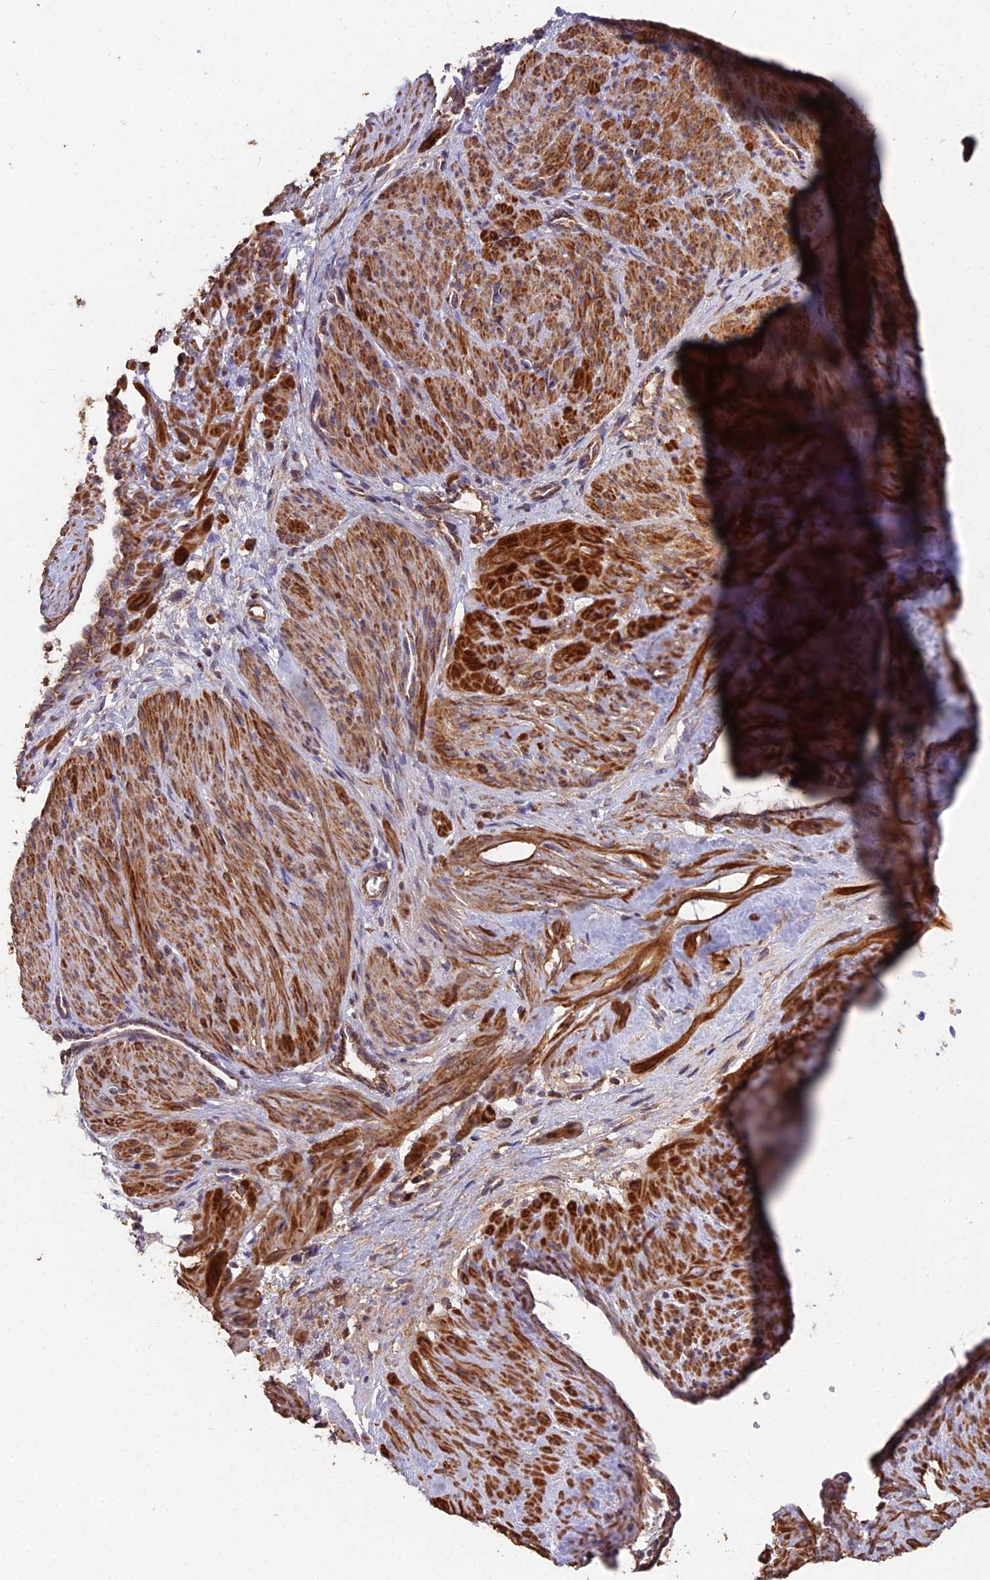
{"staining": {"intensity": "strong", "quantity": ">75%", "location": "cytoplasmic/membranous"}, "tissue": "smooth muscle", "cell_type": "Smooth muscle cells", "image_type": "normal", "snomed": [{"axis": "morphology", "description": "Normal tissue, NOS"}, {"axis": "topography", "description": "Endometrium"}], "caption": "Immunohistochemistry (IHC) micrograph of normal human smooth muscle stained for a protein (brown), which demonstrates high levels of strong cytoplasmic/membranous positivity in approximately >75% of smooth muscle cells.", "gene": "IFT22", "patient": {"sex": "female", "age": 33}}